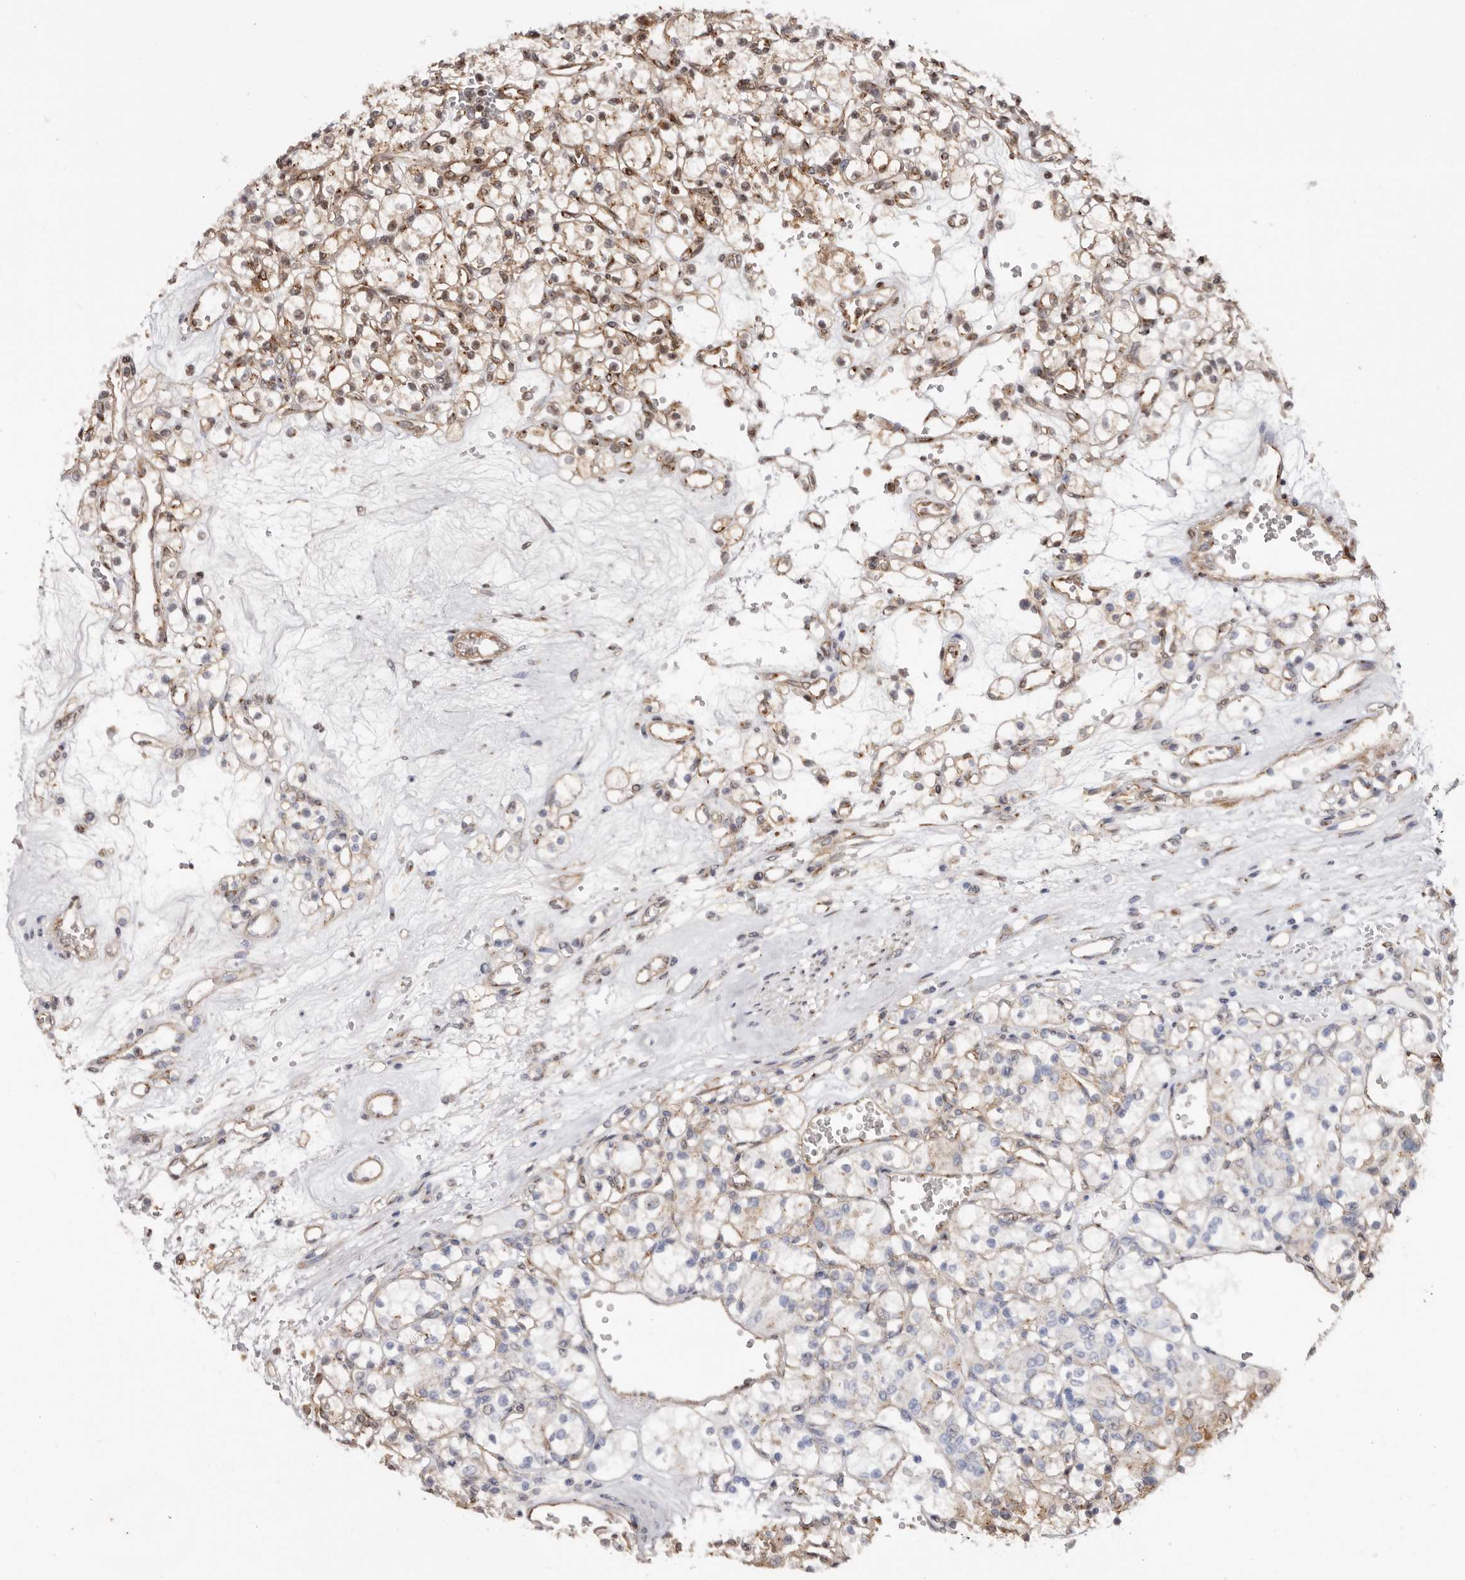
{"staining": {"intensity": "strong", "quantity": "25%-75%", "location": "cytoplasmic/membranous"}, "tissue": "renal cancer", "cell_type": "Tumor cells", "image_type": "cancer", "snomed": [{"axis": "morphology", "description": "Adenocarcinoma, NOS"}, {"axis": "topography", "description": "Kidney"}], "caption": "Human adenocarcinoma (renal) stained with a protein marker demonstrates strong staining in tumor cells.", "gene": "GPR27", "patient": {"sex": "female", "age": 59}}